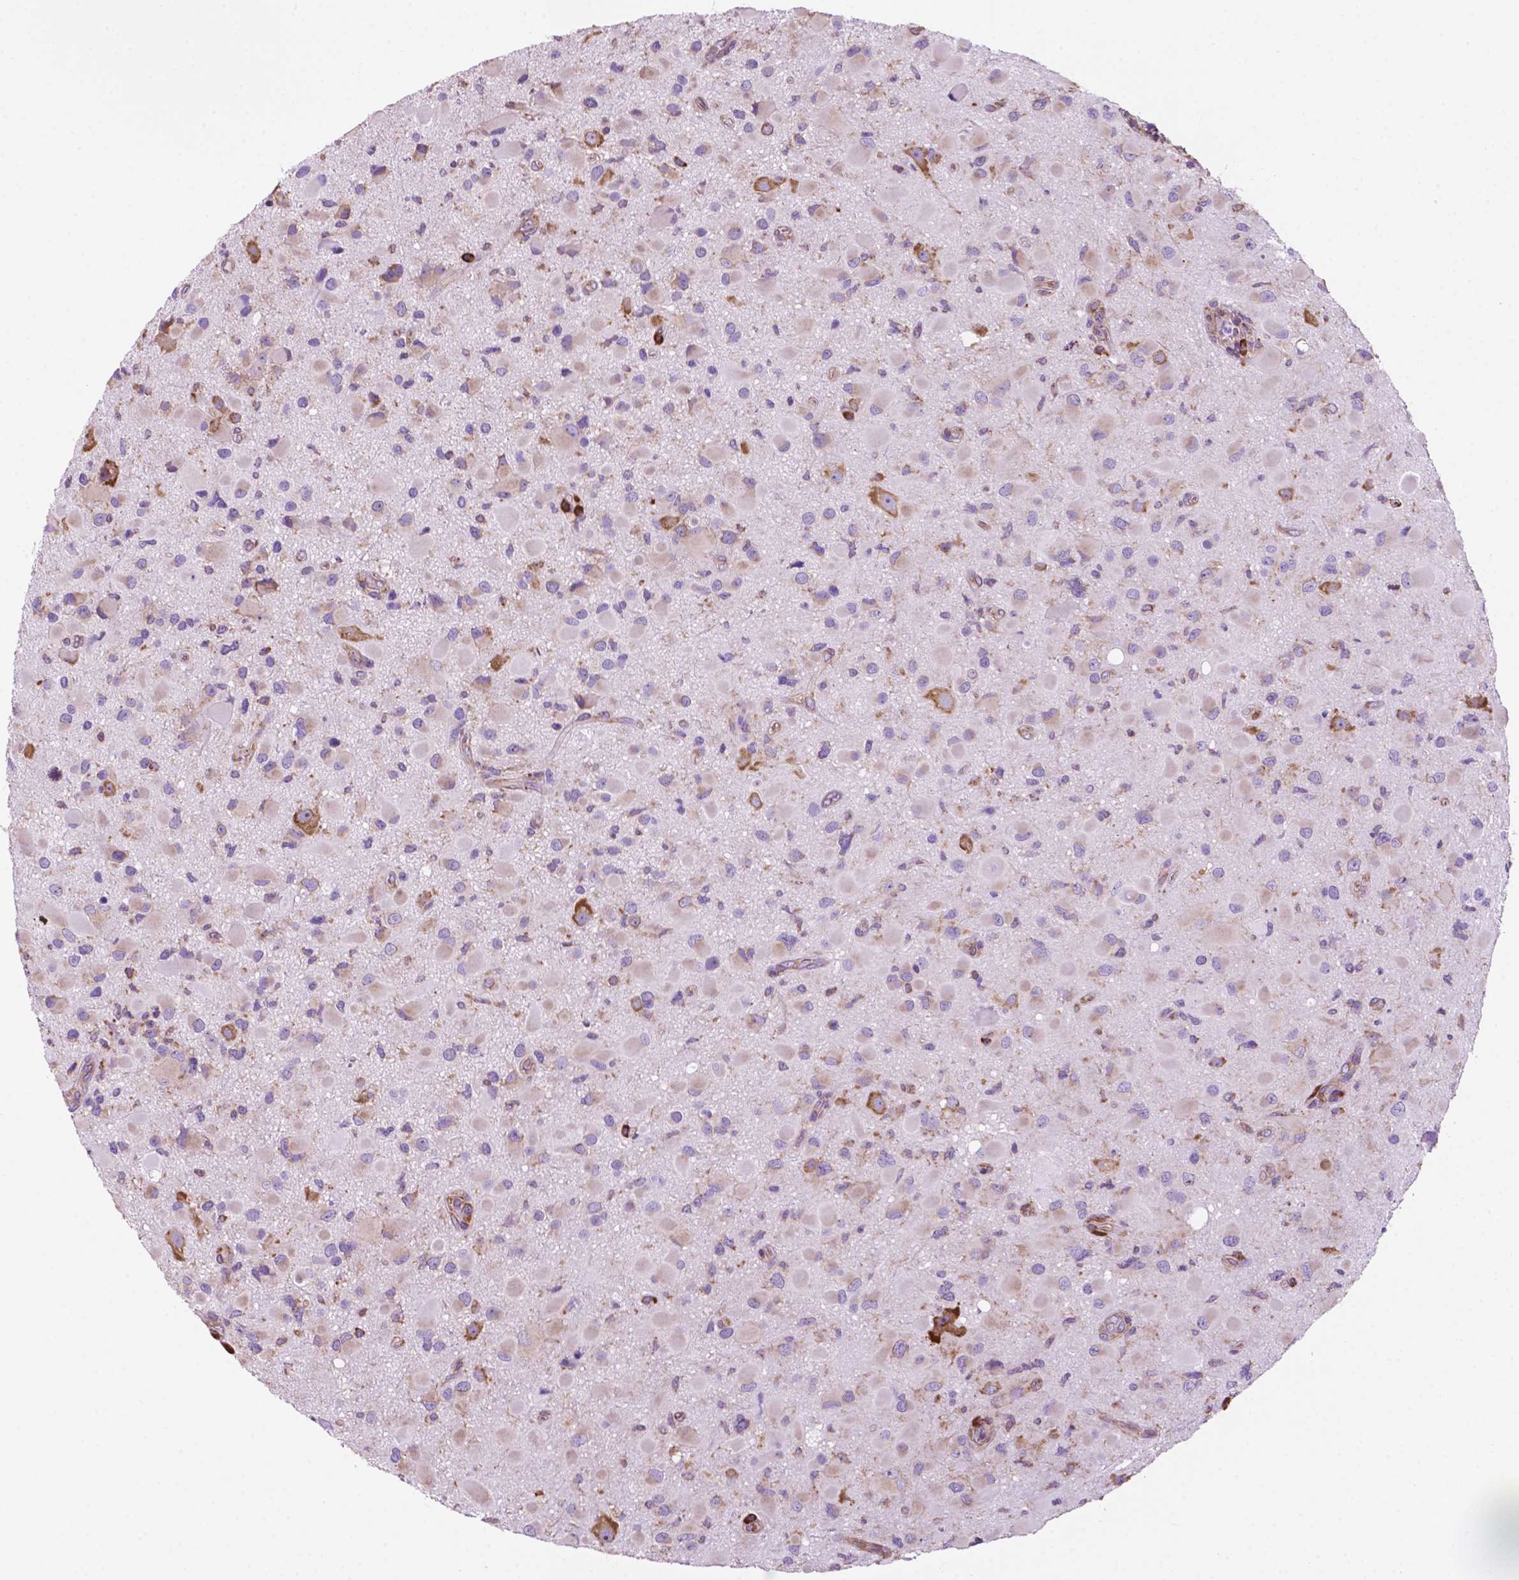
{"staining": {"intensity": "negative", "quantity": "none", "location": "none"}, "tissue": "glioma", "cell_type": "Tumor cells", "image_type": "cancer", "snomed": [{"axis": "morphology", "description": "Glioma, malignant, Low grade"}, {"axis": "topography", "description": "Brain"}], "caption": "The image exhibits no staining of tumor cells in malignant glioma (low-grade). (DAB (3,3'-diaminobenzidine) IHC visualized using brightfield microscopy, high magnification).", "gene": "RPL29", "patient": {"sex": "female", "age": 32}}